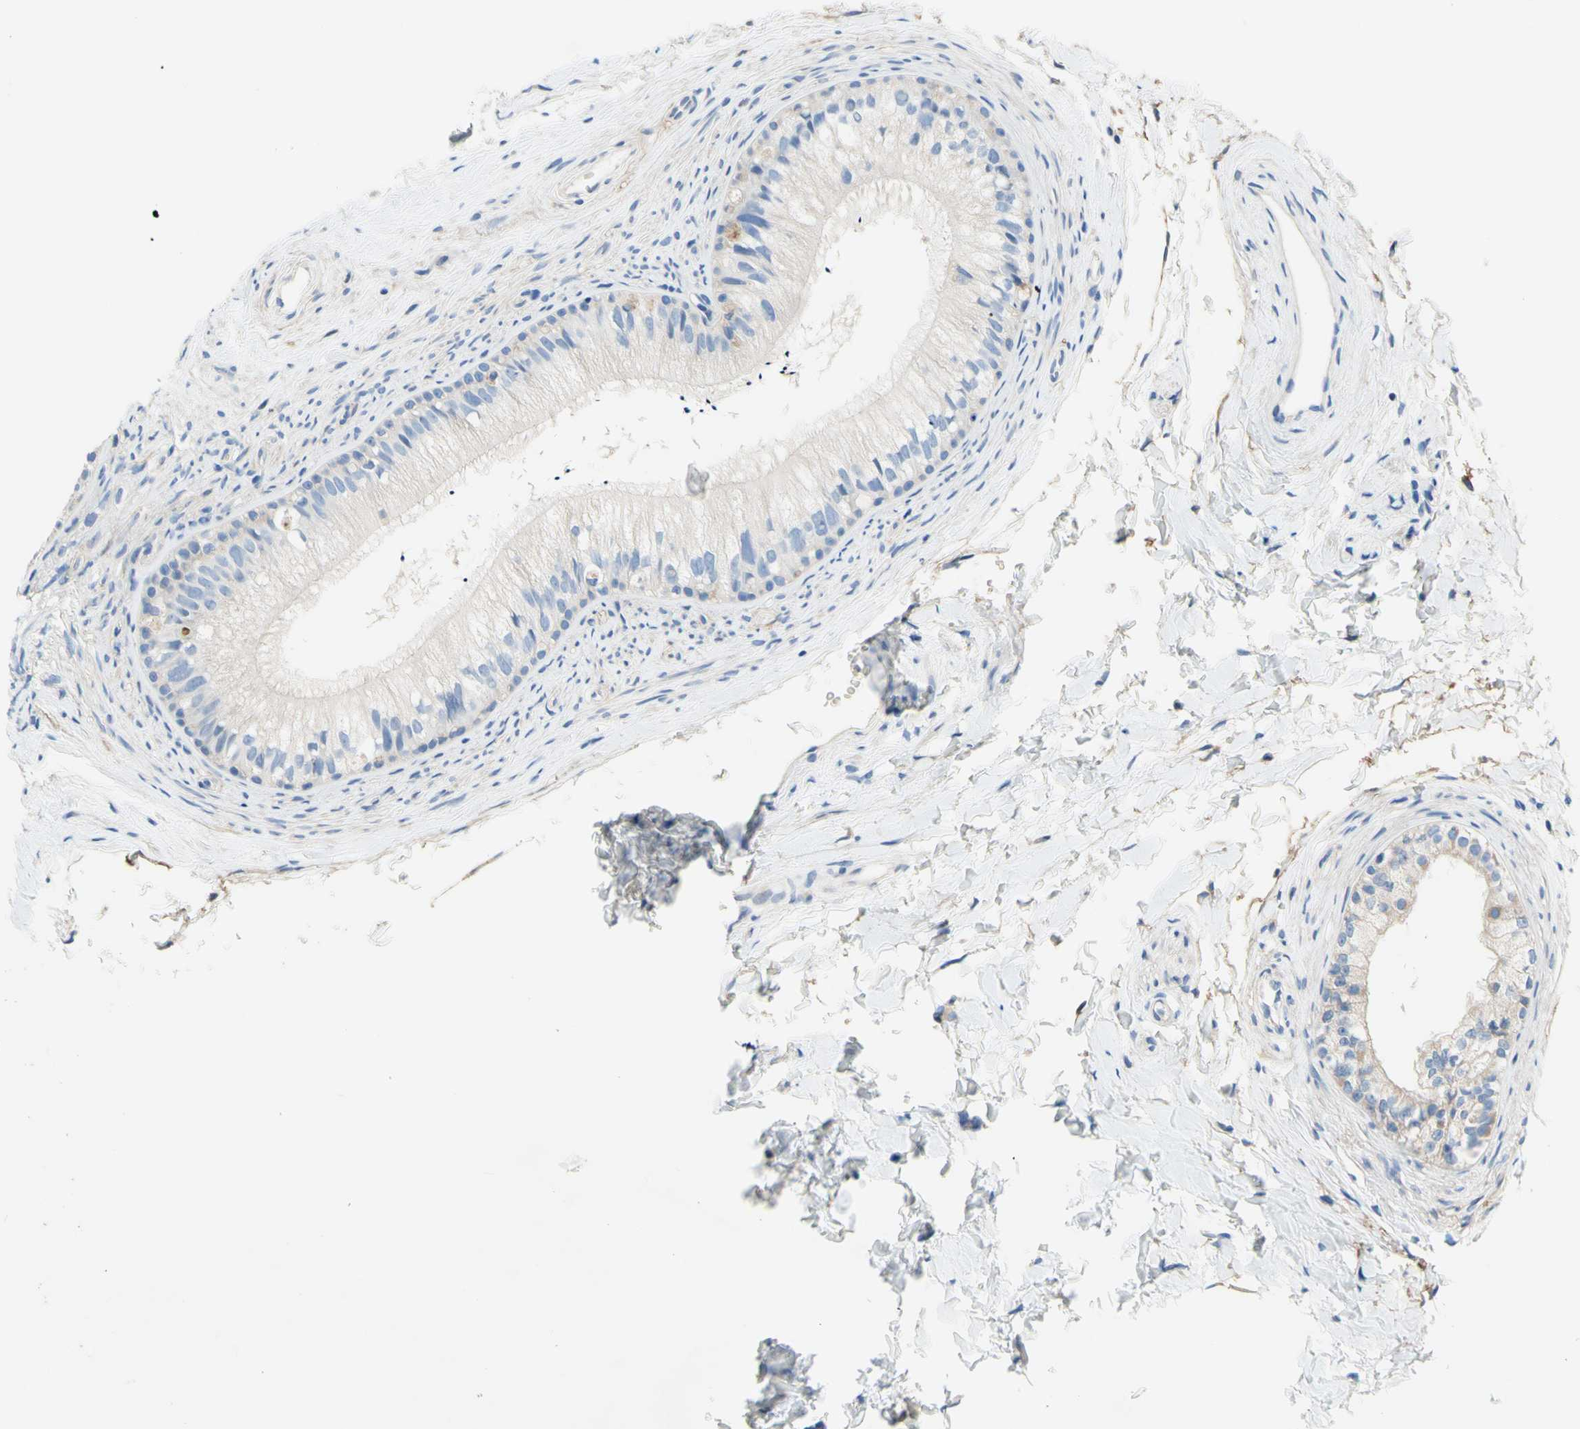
{"staining": {"intensity": "weak", "quantity": ">75%", "location": "cytoplasmic/membranous"}, "tissue": "epididymis", "cell_type": "Glandular cells", "image_type": "normal", "snomed": [{"axis": "morphology", "description": "Normal tissue, NOS"}, {"axis": "topography", "description": "Epididymis"}], "caption": "Weak cytoplasmic/membranous staining for a protein is appreciated in about >75% of glandular cells of normal epididymis using IHC.", "gene": "F3", "patient": {"sex": "male", "age": 56}}